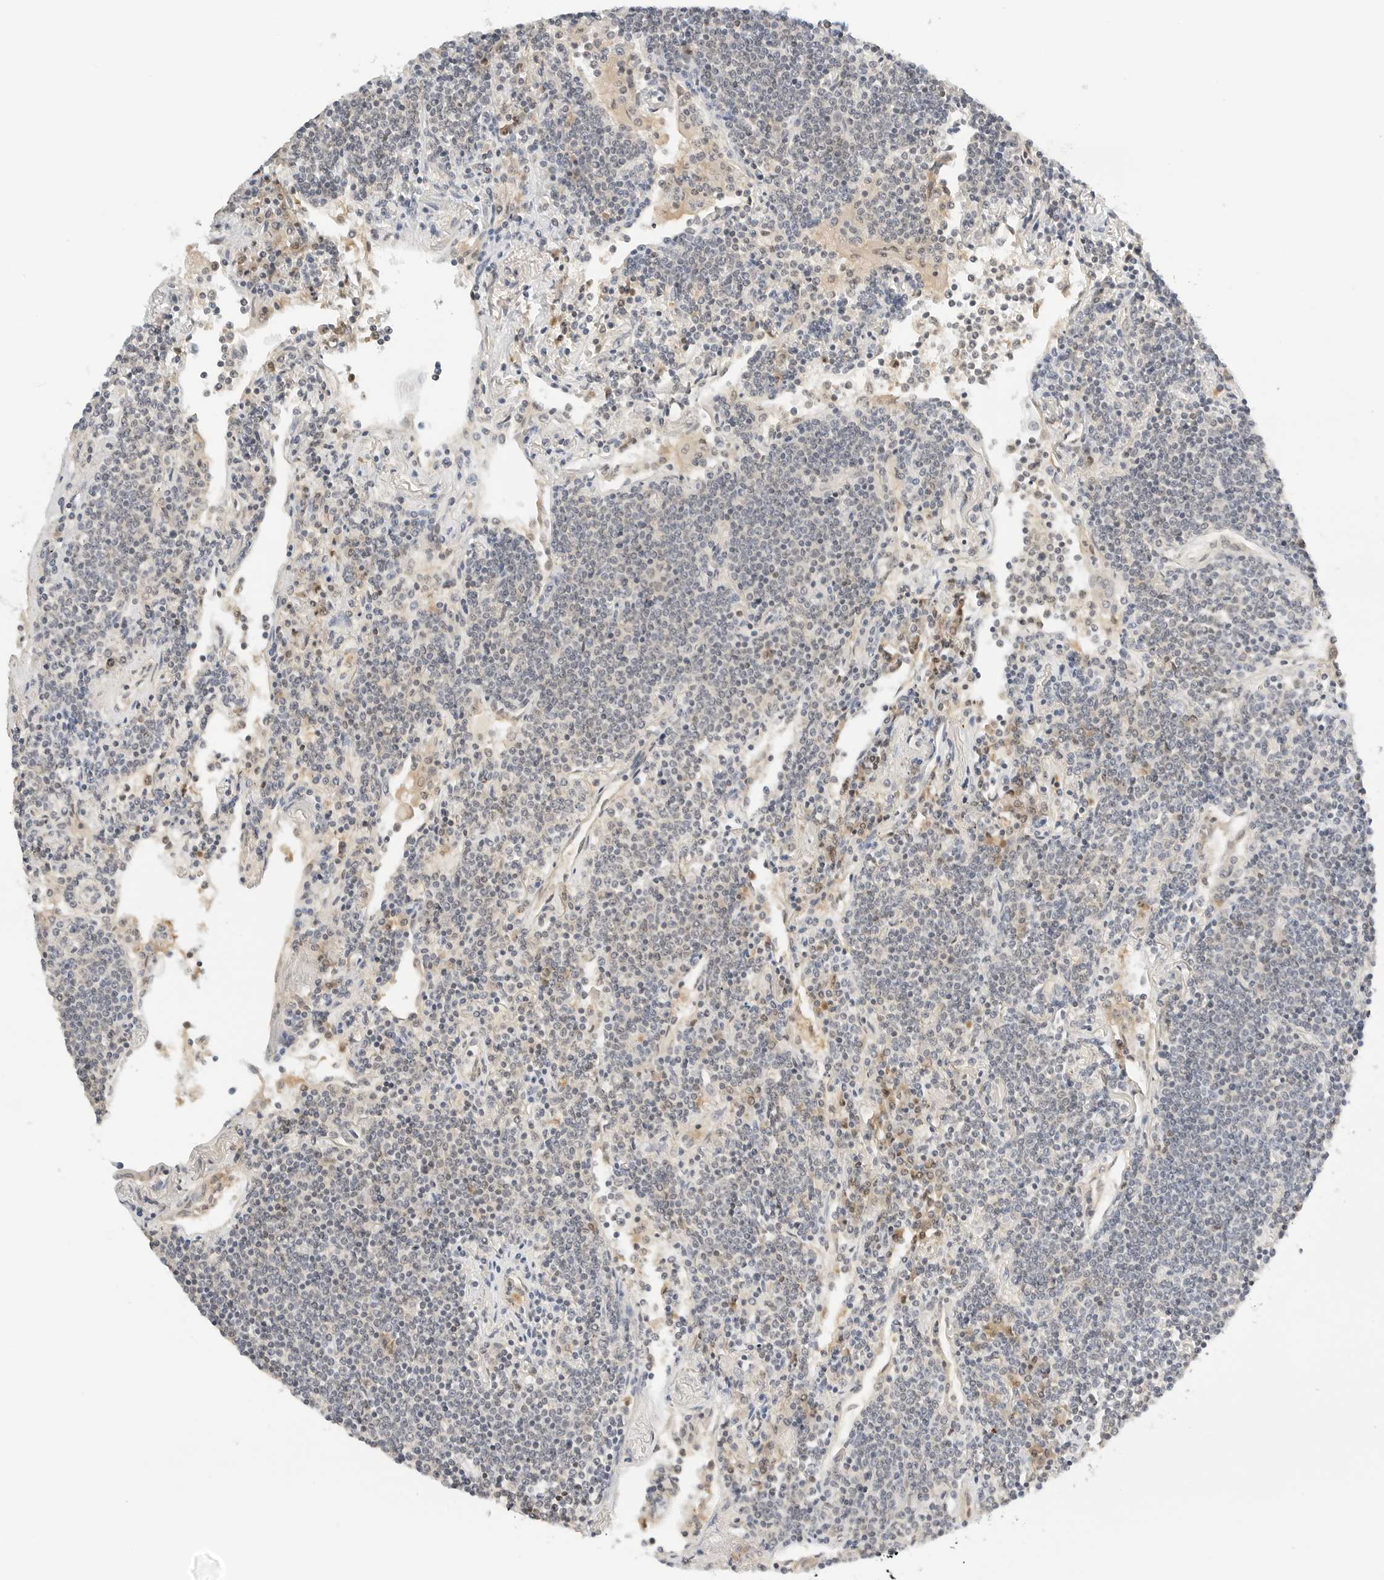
{"staining": {"intensity": "negative", "quantity": "none", "location": "none"}, "tissue": "lymphoma", "cell_type": "Tumor cells", "image_type": "cancer", "snomed": [{"axis": "morphology", "description": "Malignant lymphoma, non-Hodgkin's type, Low grade"}, {"axis": "topography", "description": "Lung"}], "caption": "IHC histopathology image of neoplastic tissue: lymphoma stained with DAB displays no significant protein staining in tumor cells. (Stains: DAB (3,3'-diaminobenzidine) immunohistochemistry (IHC) with hematoxylin counter stain, Microscopy: brightfield microscopy at high magnification).", "gene": "PKDCC", "patient": {"sex": "female", "age": 71}}